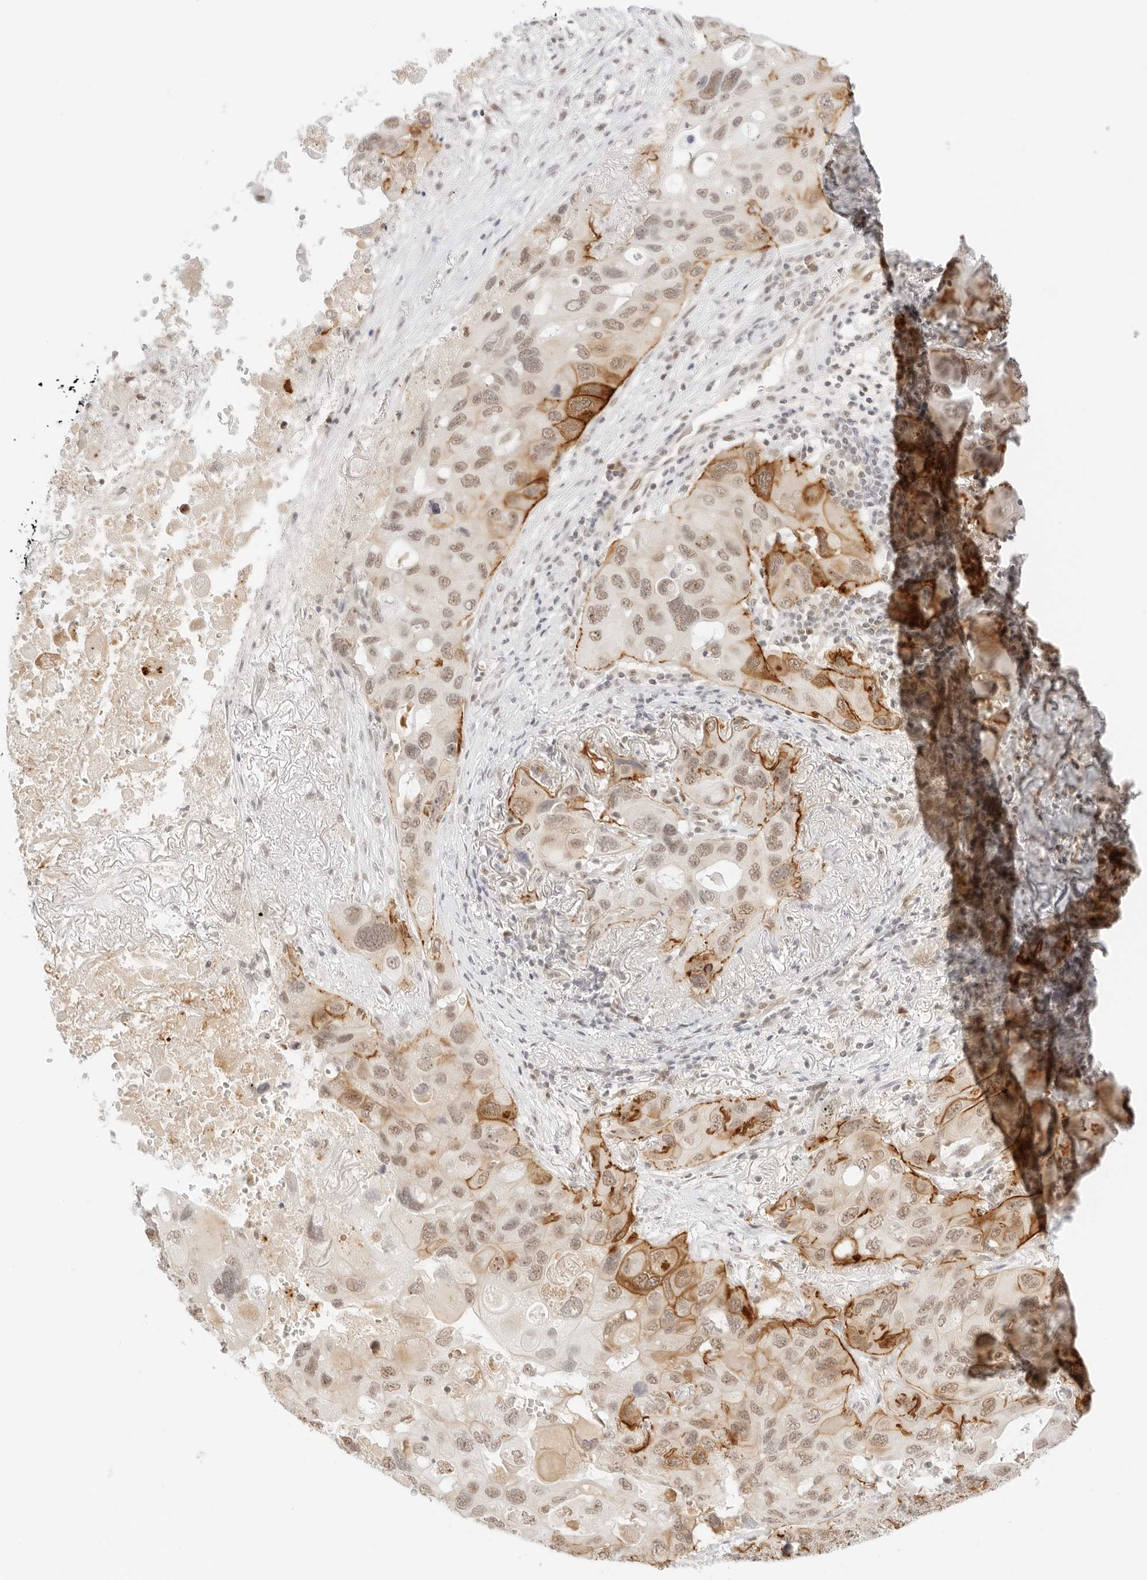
{"staining": {"intensity": "strong", "quantity": "<25%", "location": "cytoplasmic/membranous,nuclear"}, "tissue": "lung cancer", "cell_type": "Tumor cells", "image_type": "cancer", "snomed": [{"axis": "morphology", "description": "Squamous cell carcinoma, NOS"}, {"axis": "topography", "description": "Lung"}], "caption": "Protein staining of lung squamous cell carcinoma tissue shows strong cytoplasmic/membranous and nuclear positivity in approximately <25% of tumor cells.", "gene": "ITGA6", "patient": {"sex": "female", "age": 73}}